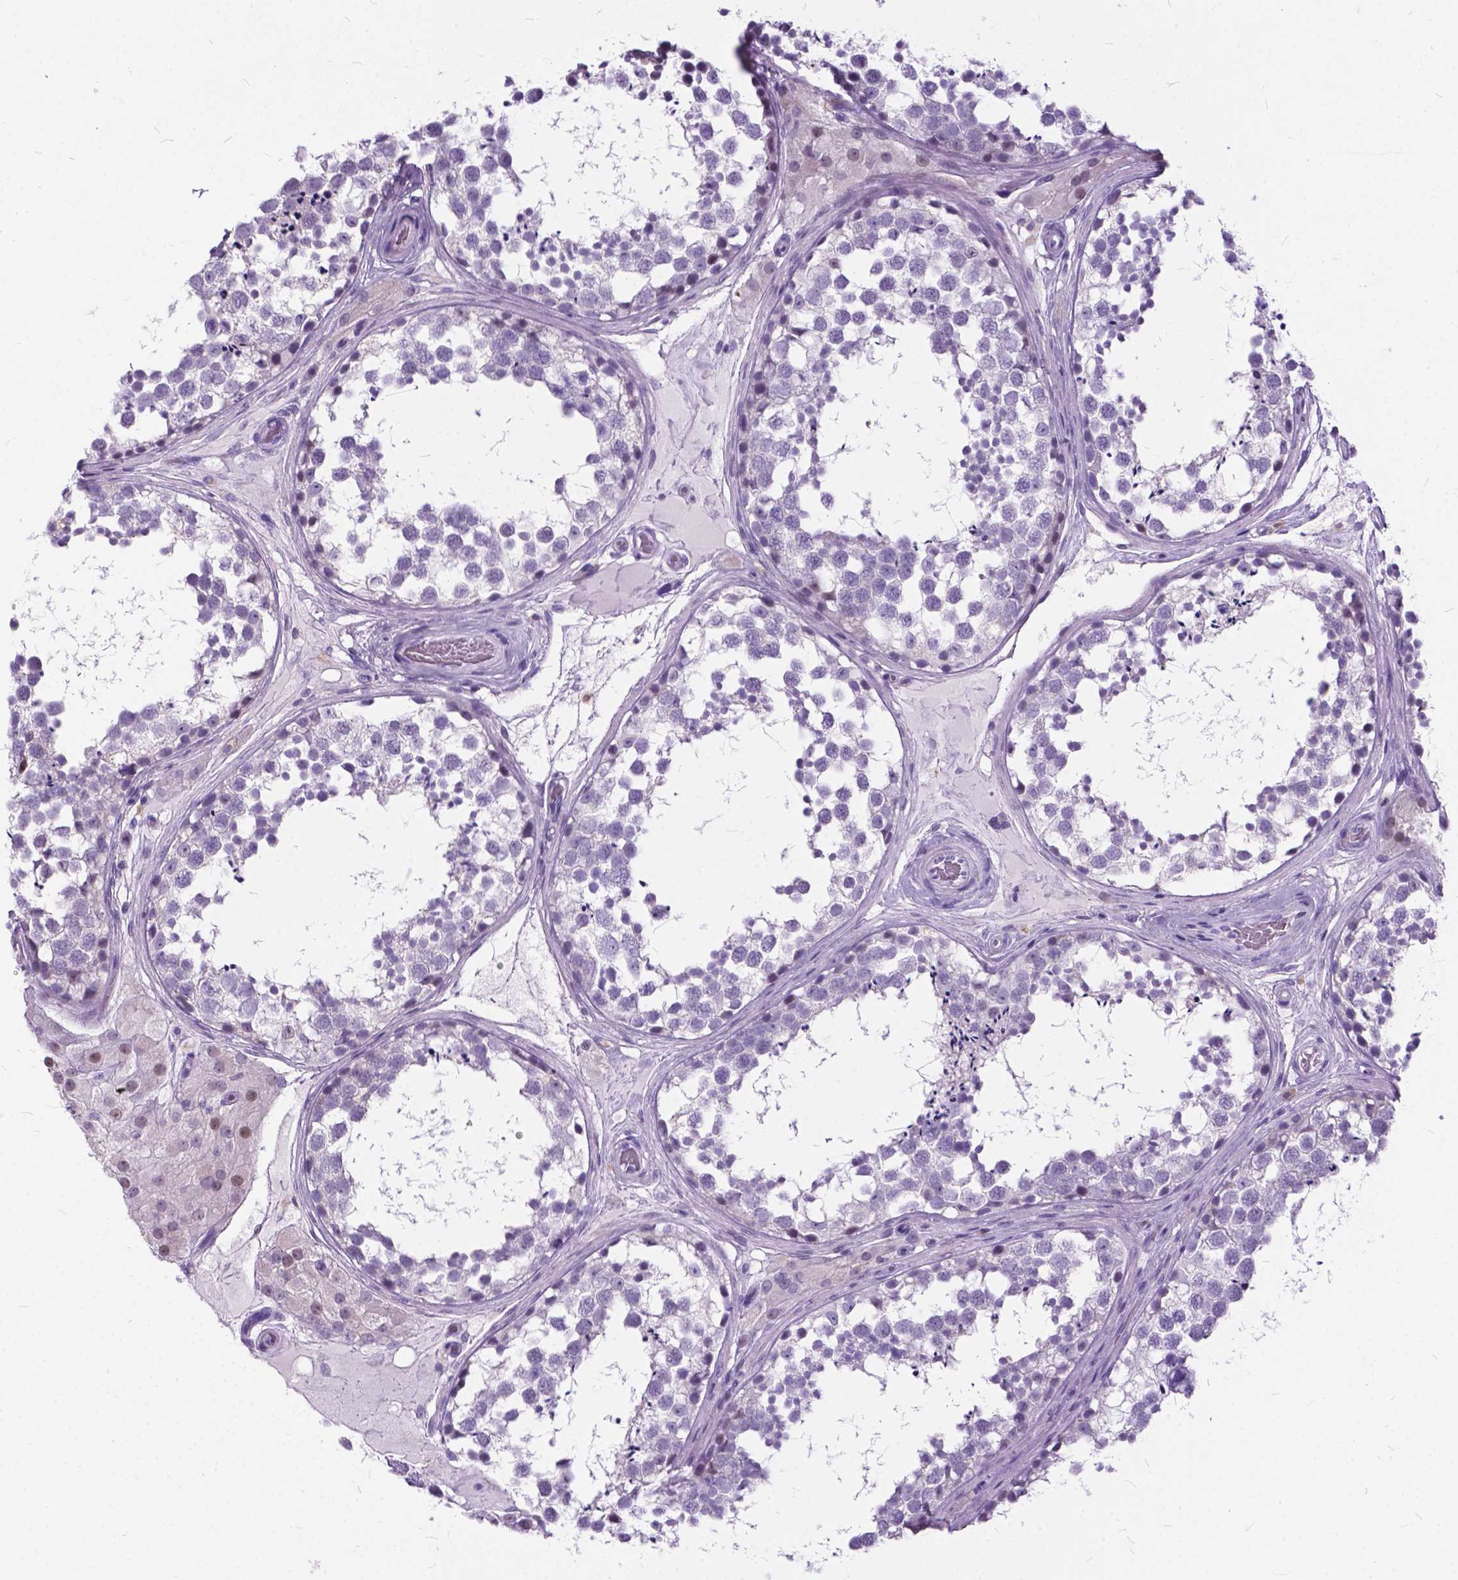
{"staining": {"intensity": "negative", "quantity": "none", "location": "none"}, "tissue": "testis", "cell_type": "Cells in seminiferous ducts", "image_type": "normal", "snomed": [{"axis": "morphology", "description": "Normal tissue, NOS"}, {"axis": "morphology", "description": "Seminoma, NOS"}, {"axis": "topography", "description": "Testis"}], "caption": "This is an immunohistochemistry (IHC) photomicrograph of unremarkable human testis. There is no positivity in cells in seminiferous ducts.", "gene": "BSND", "patient": {"sex": "male", "age": 65}}